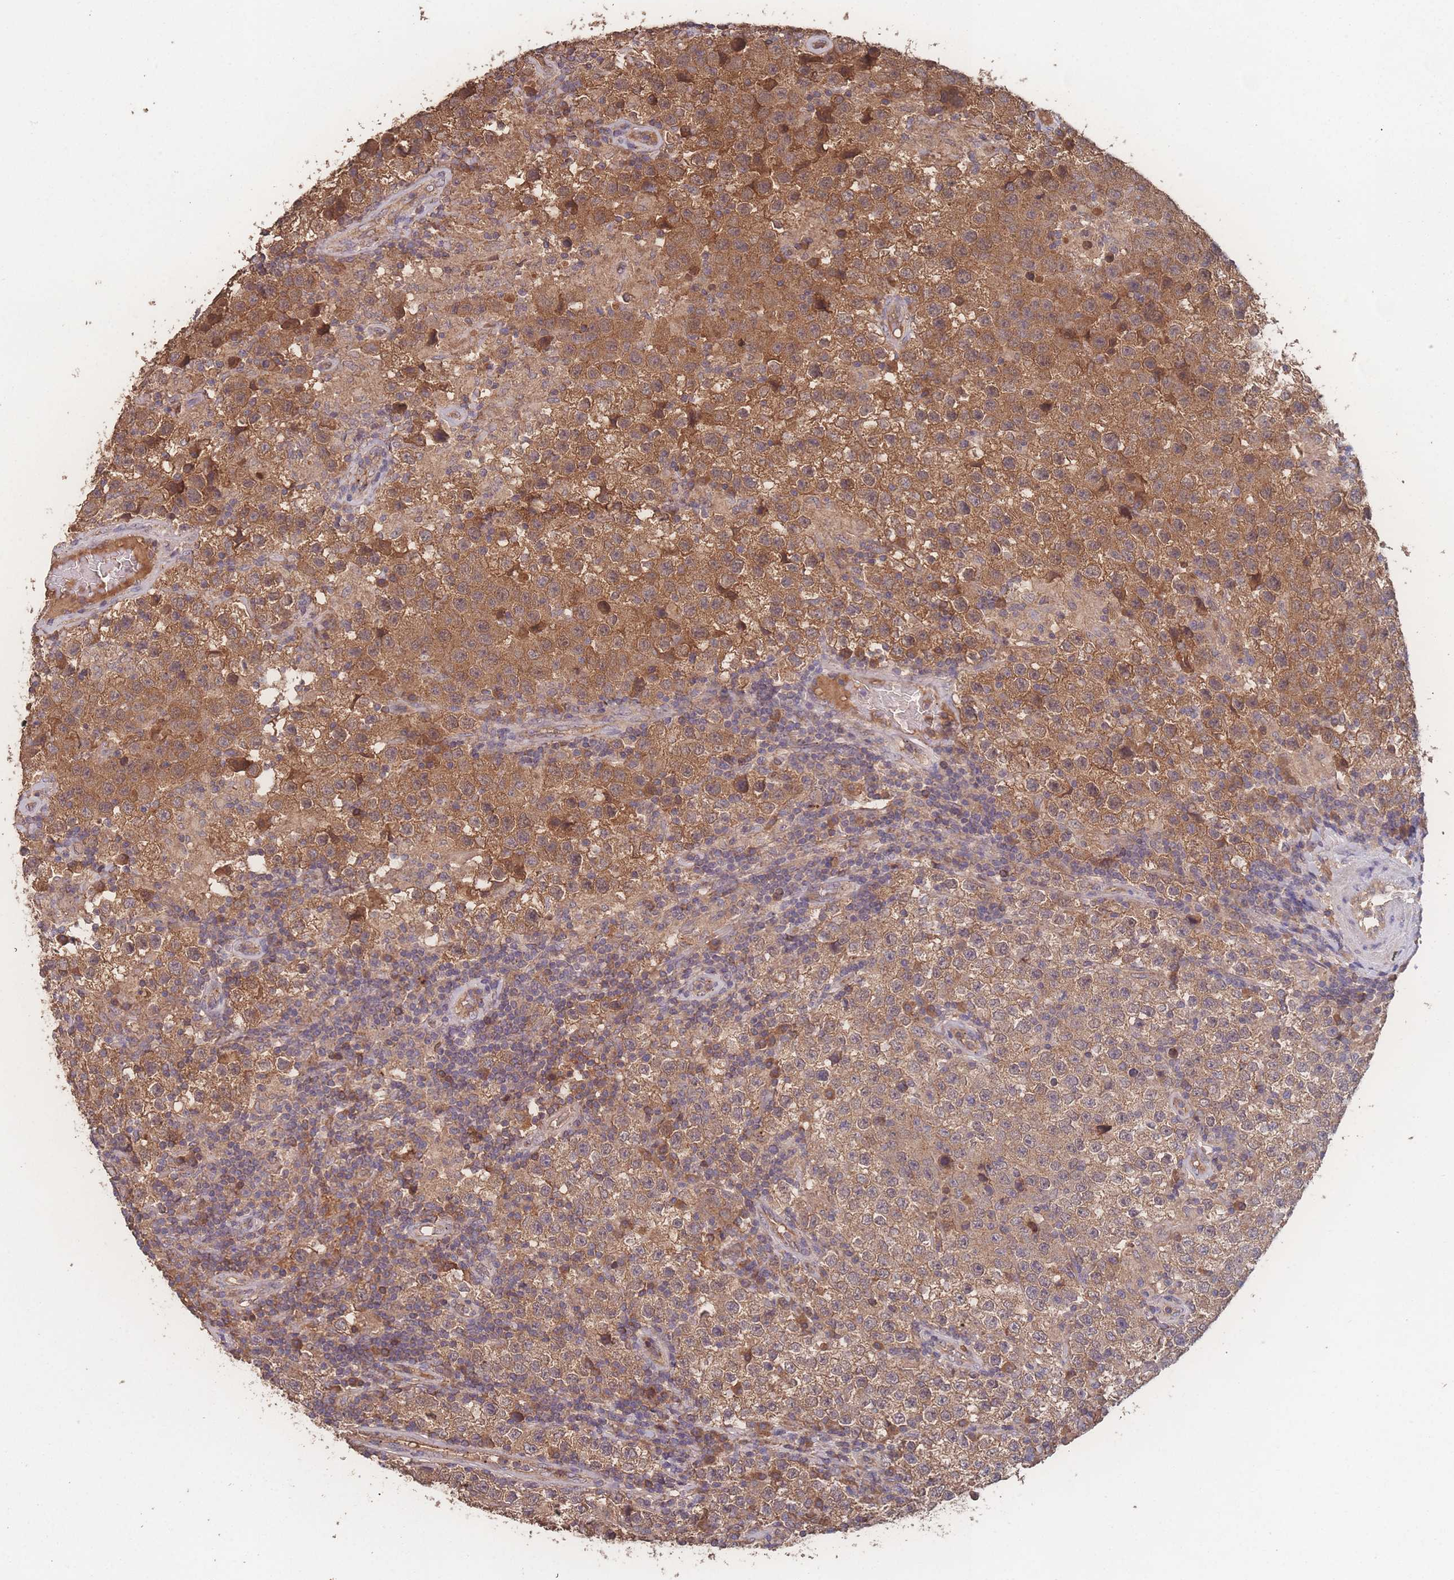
{"staining": {"intensity": "moderate", "quantity": ">75%", "location": "cytoplasmic/membranous"}, "tissue": "testis cancer", "cell_type": "Tumor cells", "image_type": "cancer", "snomed": [{"axis": "morphology", "description": "Seminoma, NOS"}, {"axis": "morphology", "description": "Carcinoma, Embryonal, NOS"}, {"axis": "topography", "description": "Testis"}], "caption": "Testis cancer (seminoma) stained for a protein reveals moderate cytoplasmic/membranous positivity in tumor cells.", "gene": "ATXN10", "patient": {"sex": "male", "age": 41}}